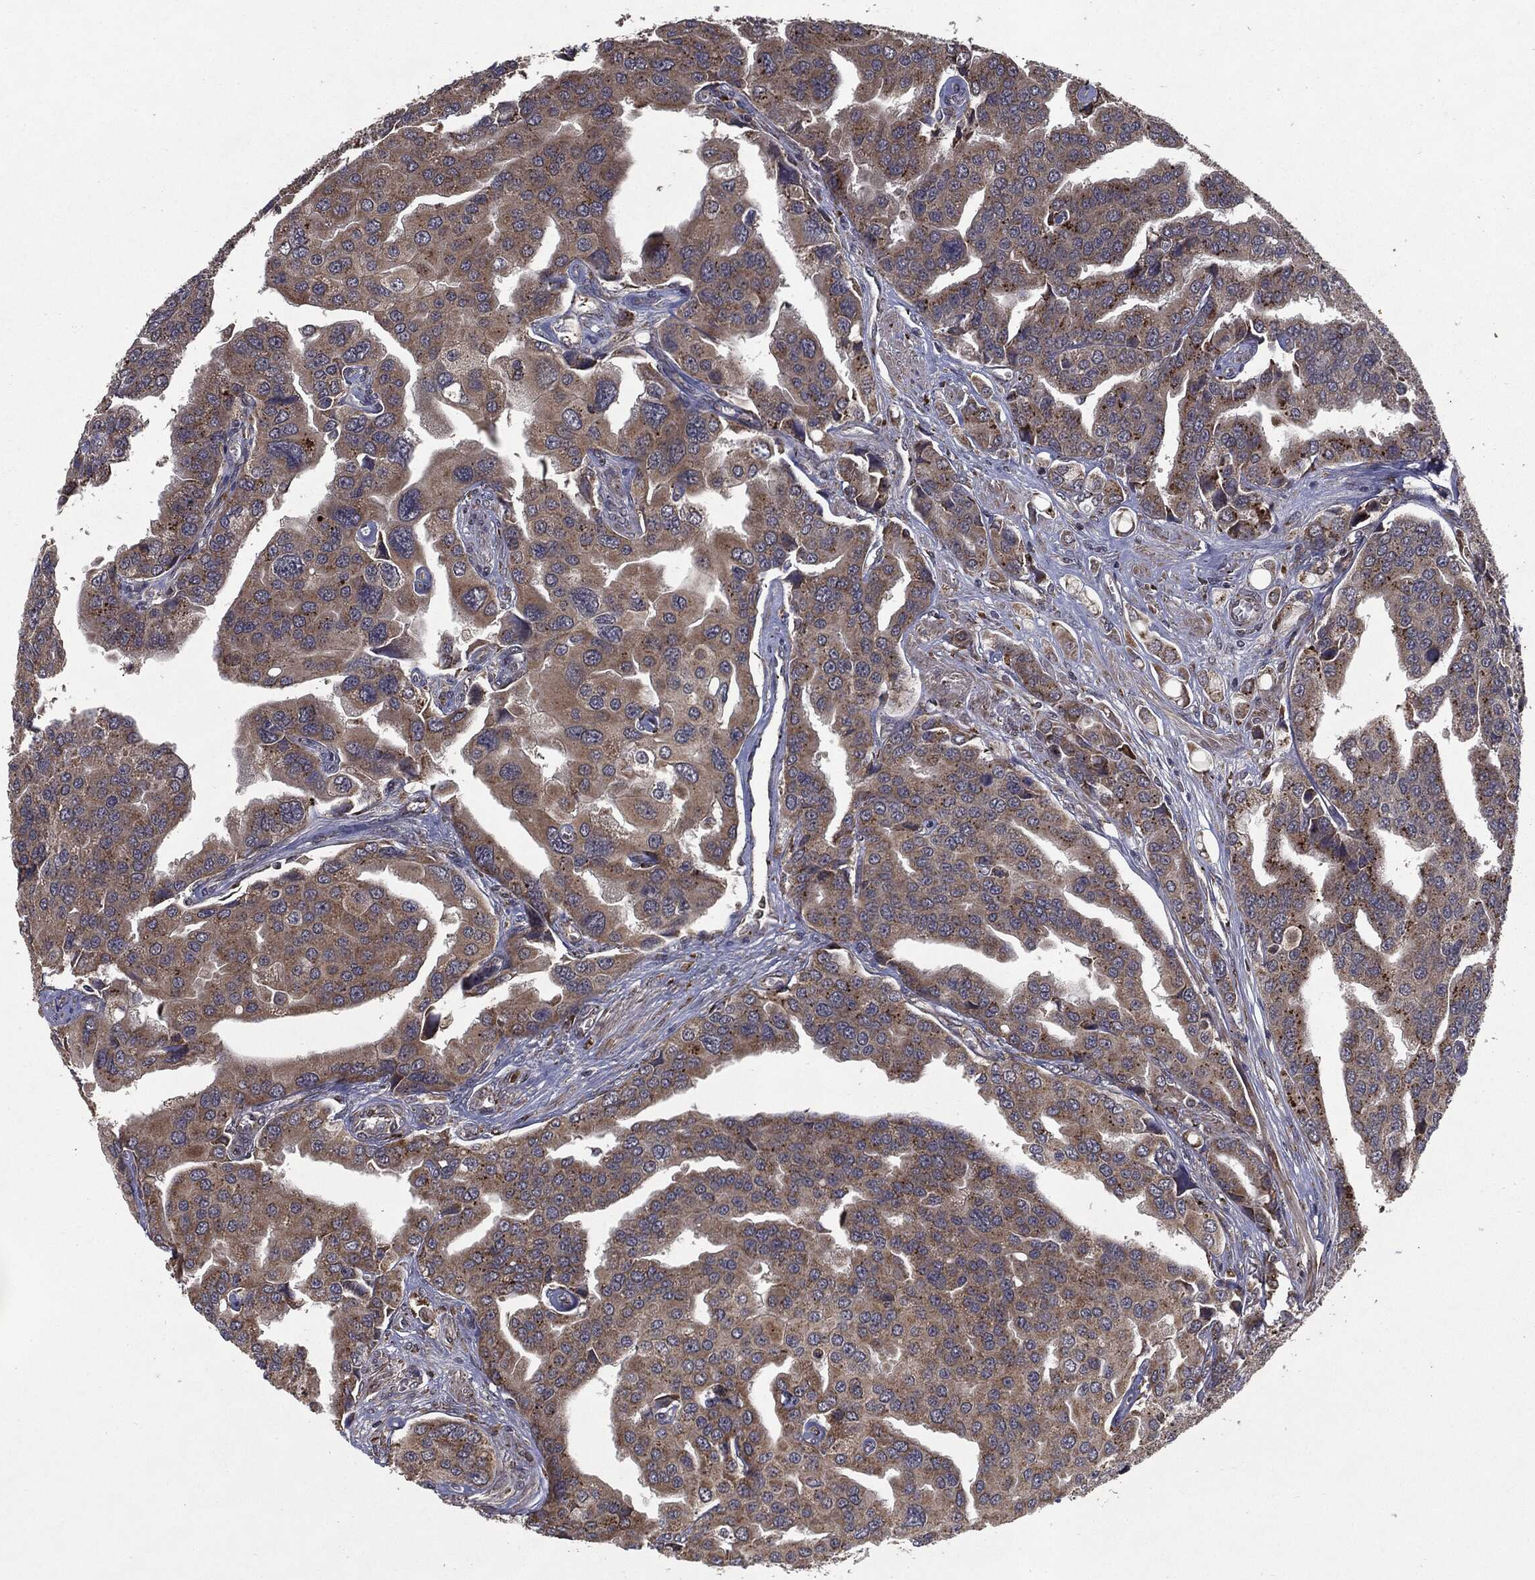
{"staining": {"intensity": "moderate", "quantity": ">75%", "location": "cytoplasmic/membranous"}, "tissue": "prostate cancer", "cell_type": "Tumor cells", "image_type": "cancer", "snomed": [{"axis": "morphology", "description": "Adenocarcinoma, NOS"}, {"axis": "topography", "description": "Prostate and seminal vesicle, NOS"}, {"axis": "topography", "description": "Prostate"}], "caption": "Moderate cytoplasmic/membranous staining is present in approximately >75% of tumor cells in prostate cancer (adenocarcinoma).", "gene": "HDAC5", "patient": {"sex": "male", "age": 69}}